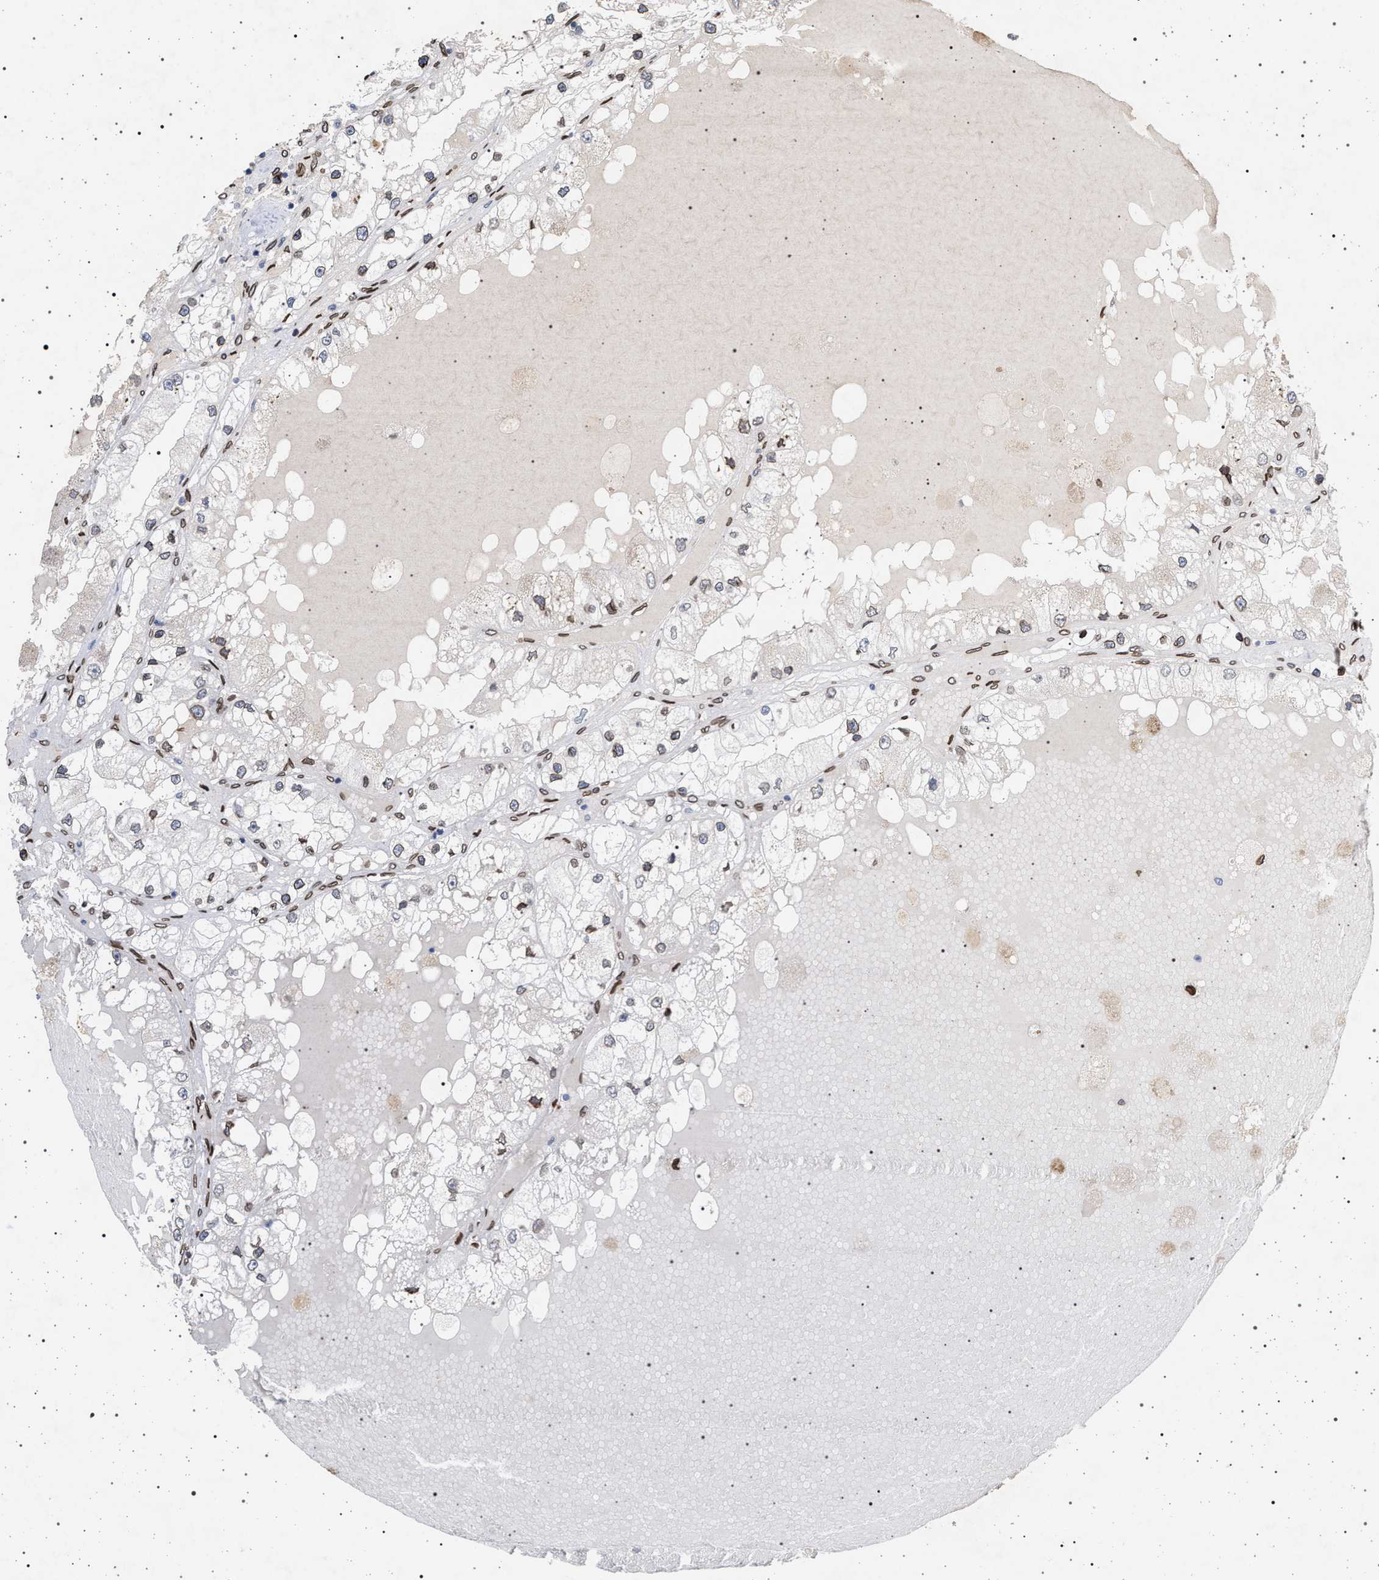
{"staining": {"intensity": "moderate", "quantity": "<25%", "location": "cytoplasmic/membranous,nuclear"}, "tissue": "renal cancer", "cell_type": "Tumor cells", "image_type": "cancer", "snomed": [{"axis": "morphology", "description": "Adenocarcinoma, NOS"}, {"axis": "topography", "description": "Kidney"}], "caption": "Immunohistochemical staining of renal cancer demonstrates low levels of moderate cytoplasmic/membranous and nuclear staining in about <25% of tumor cells. Ihc stains the protein in brown and the nuclei are stained blue.", "gene": "ING2", "patient": {"sex": "male", "age": 68}}